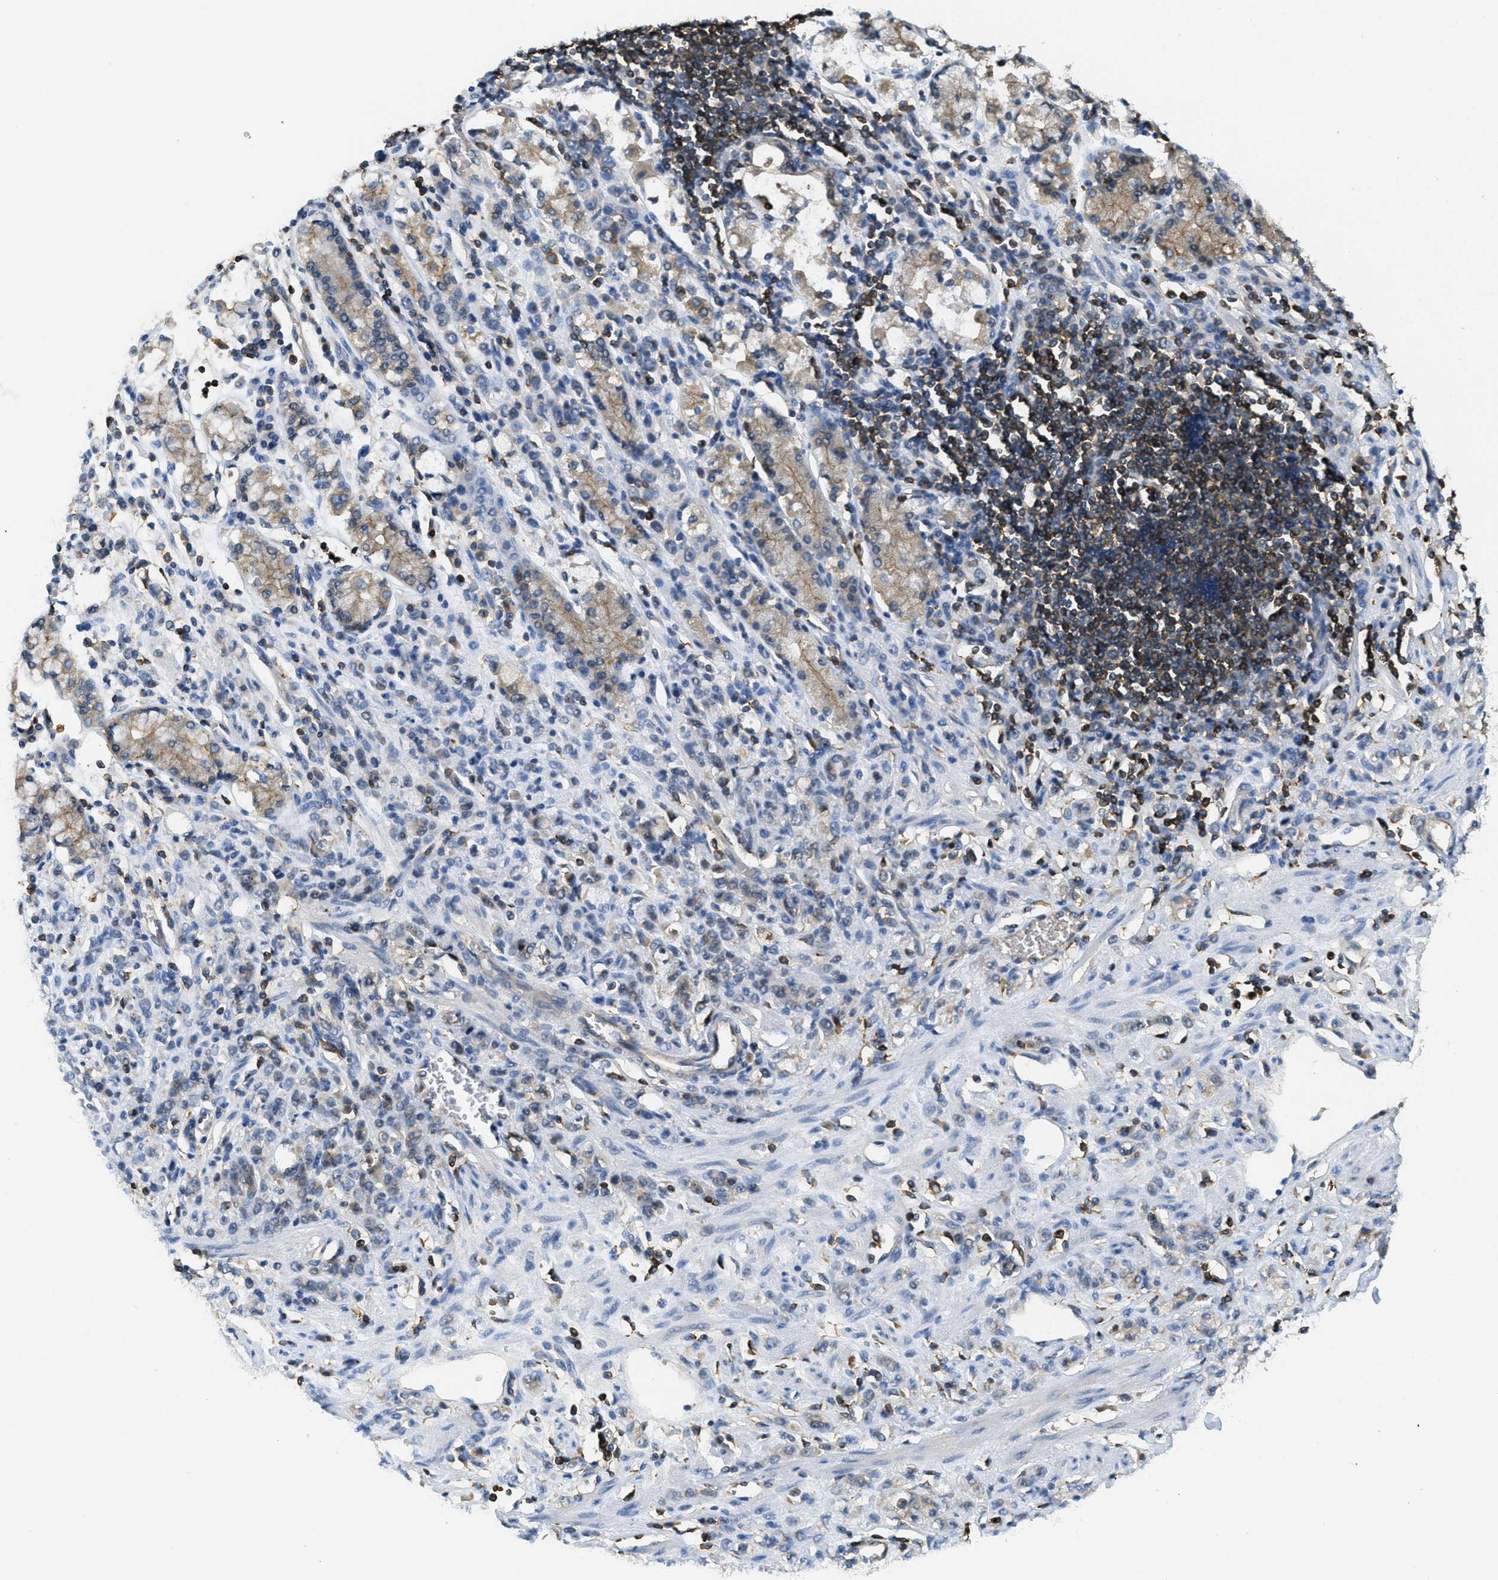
{"staining": {"intensity": "weak", "quantity": "<25%", "location": "cytoplasmic/membranous"}, "tissue": "stomach cancer", "cell_type": "Tumor cells", "image_type": "cancer", "snomed": [{"axis": "morphology", "description": "Normal tissue, NOS"}, {"axis": "morphology", "description": "Adenocarcinoma, NOS"}, {"axis": "topography", "description": "Stomach"}], "caption": "Immunohistochemistry (IHC) histopathology image of human stomach adenocarcinoma stained for a protein (brown), which demonstrates no staining in tumor cells. The staining was performed using DAB to visualize the protein expression in brown, while the nuclei were stained in blue with hematoxylin (Magnification: 20x).", "gene": "GRIK2", "patient": {"sex": "male", "age": 82}}